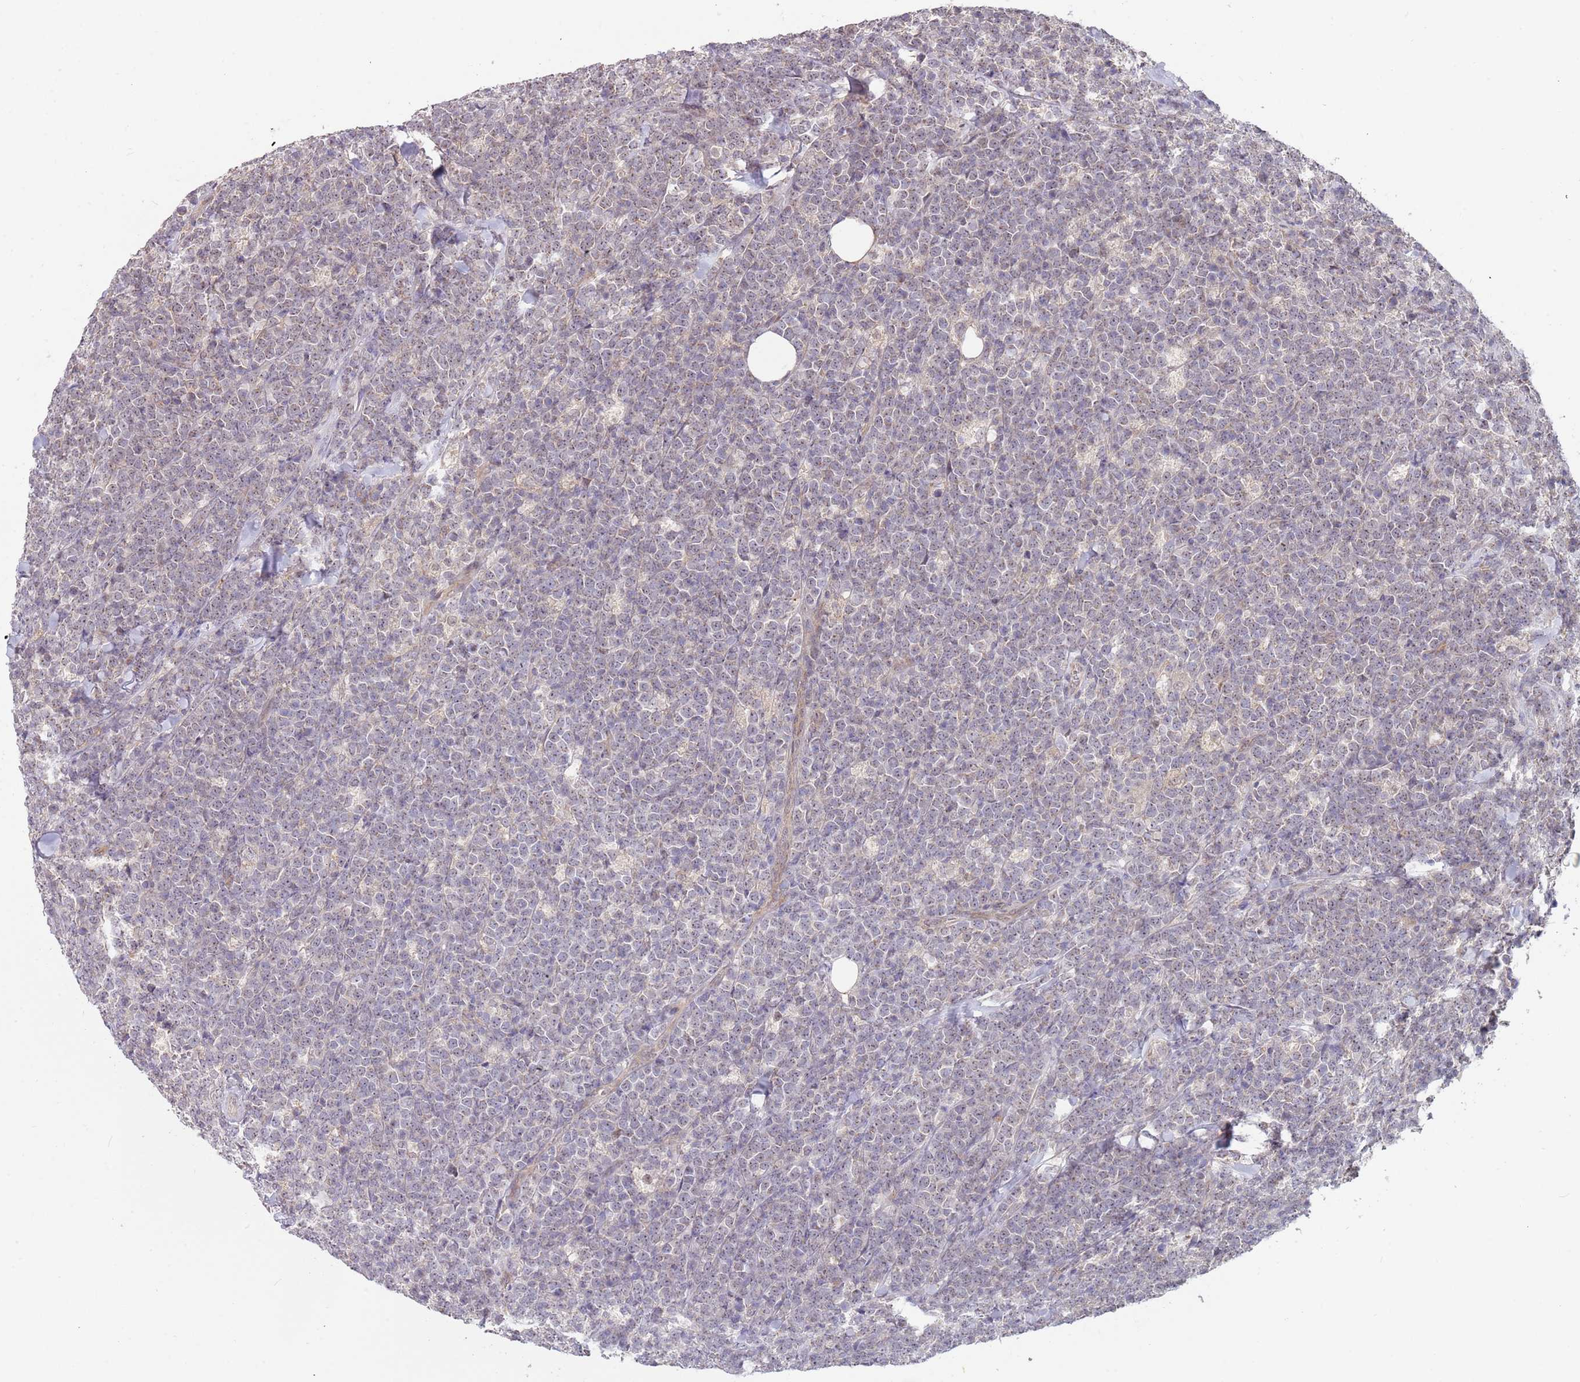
{"staining": {"intensity": "weak", "quantity": "25%-75%", "location": "nuclear"}, "tissue": "lymphoma", "cell_type": "Tumor cells", "image_type": "cancer", "snomed": [{"axis": "morphology", "description": "Malignant lymphoma, non-Hodgkin's type, High grade"}, {"axis": "topography", "description": "Small intestine"}], "caption": "IHC photomicrograph of malignant lymphoma, non-Hodgkin's type (high-grade) stained for a protein (brown), which displays low levels of weak nuclear positivity in approximately 25%-75% of tumor cells.", "gene": "TMEM64", "patient": {"sex": "male", "age": 8}}